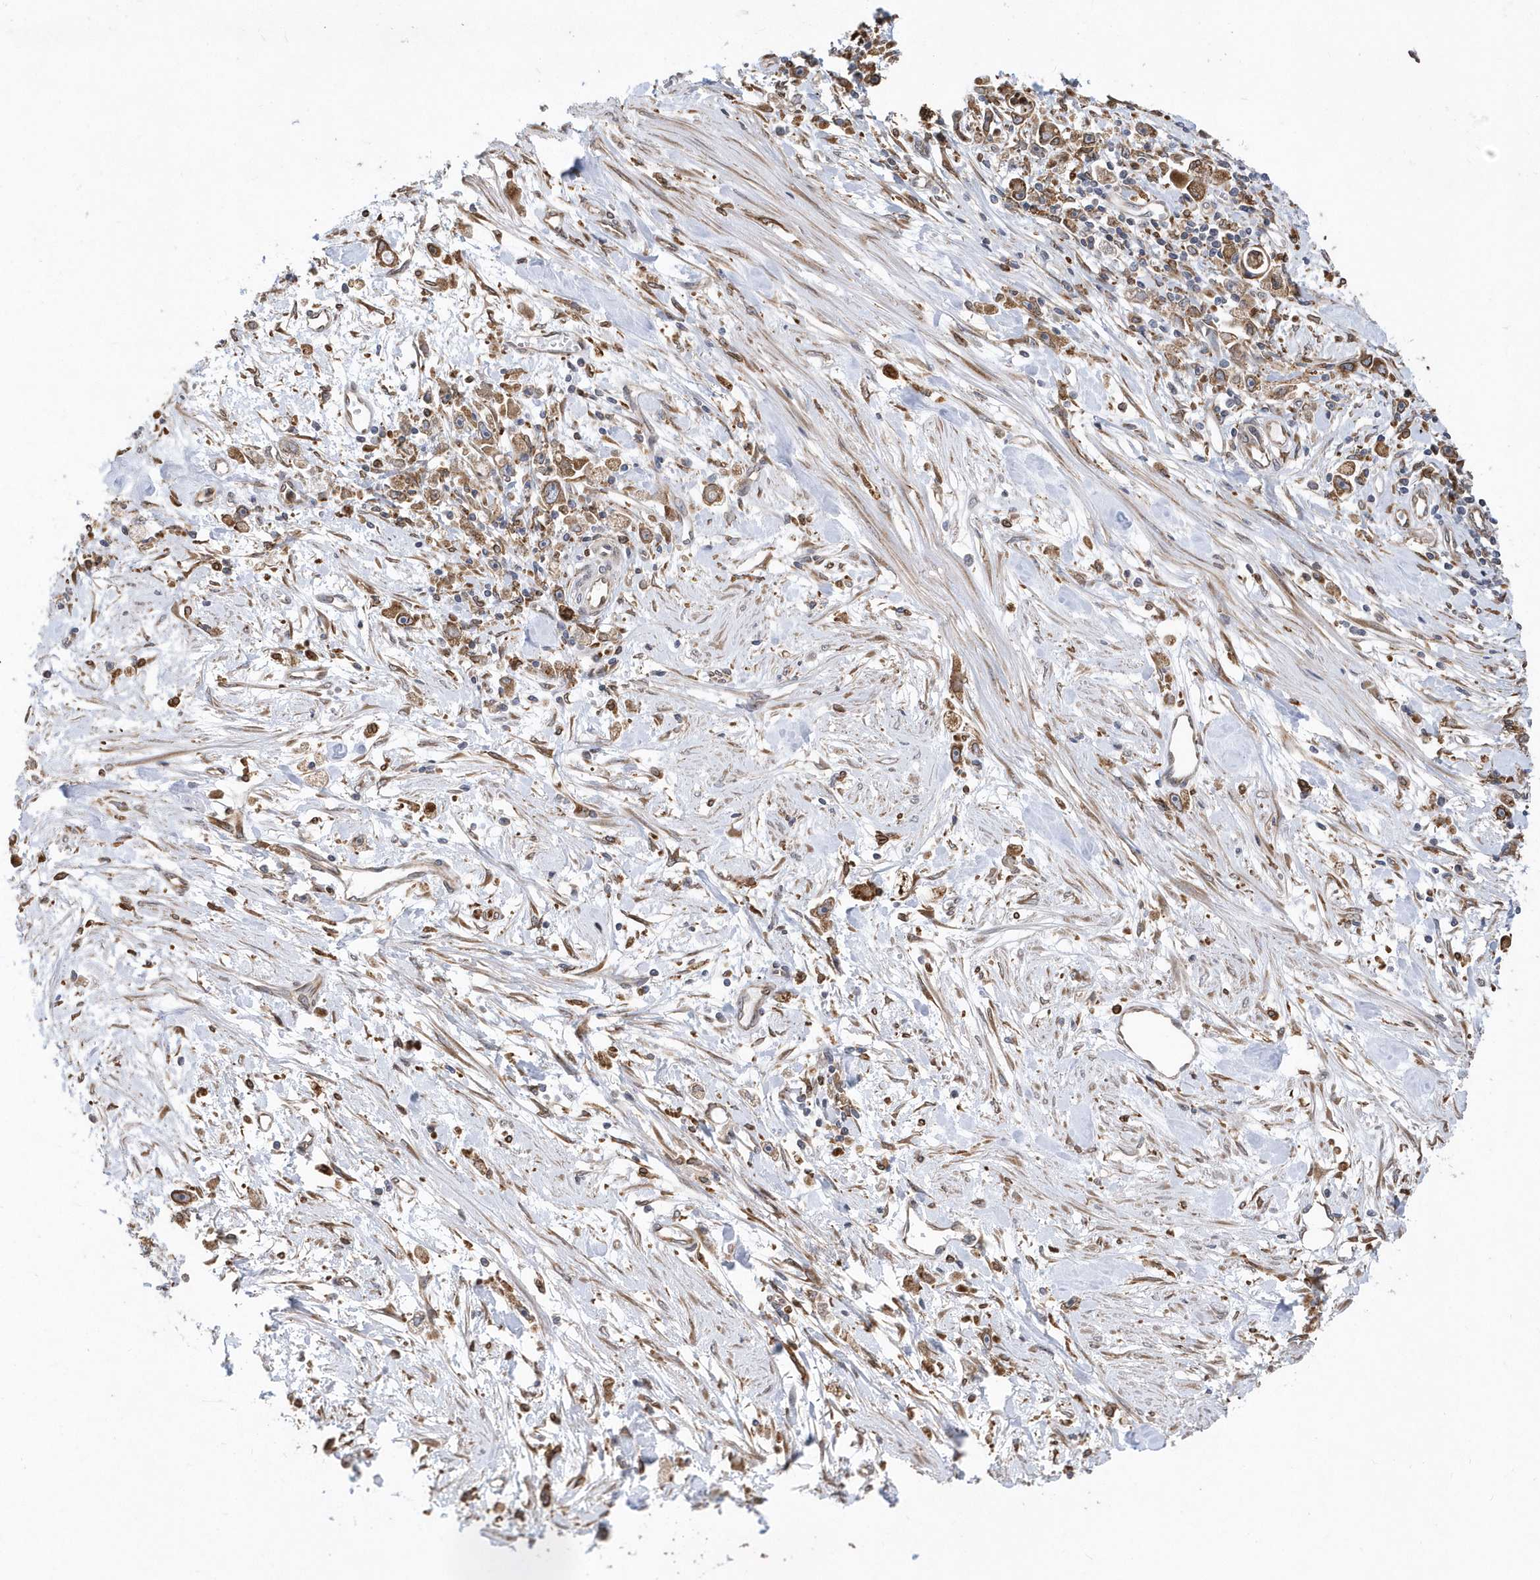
{"staining": {"intensity": "moderate", "quantity": ">75%", "location": "cytoplasmic/membranous"}, "tissue": "stomach cancer", "cell_type": "Tumor cells", "image_type": "cancer", "snomed": [{"axis": "morphology", "description": "Adenocarcinoma, NOS"}, {"axis": "topography", "description": "Stomach"}], "caption": "IHC micrograph of adenocarcinoma (stomach) stained for a protein (brown), which displays medium levels of moderate cytoplasmic/membranous expression in about >75% of tumor cells.", "gene": "VAMP7", "patient": {"sex": "female", "age": 59}}